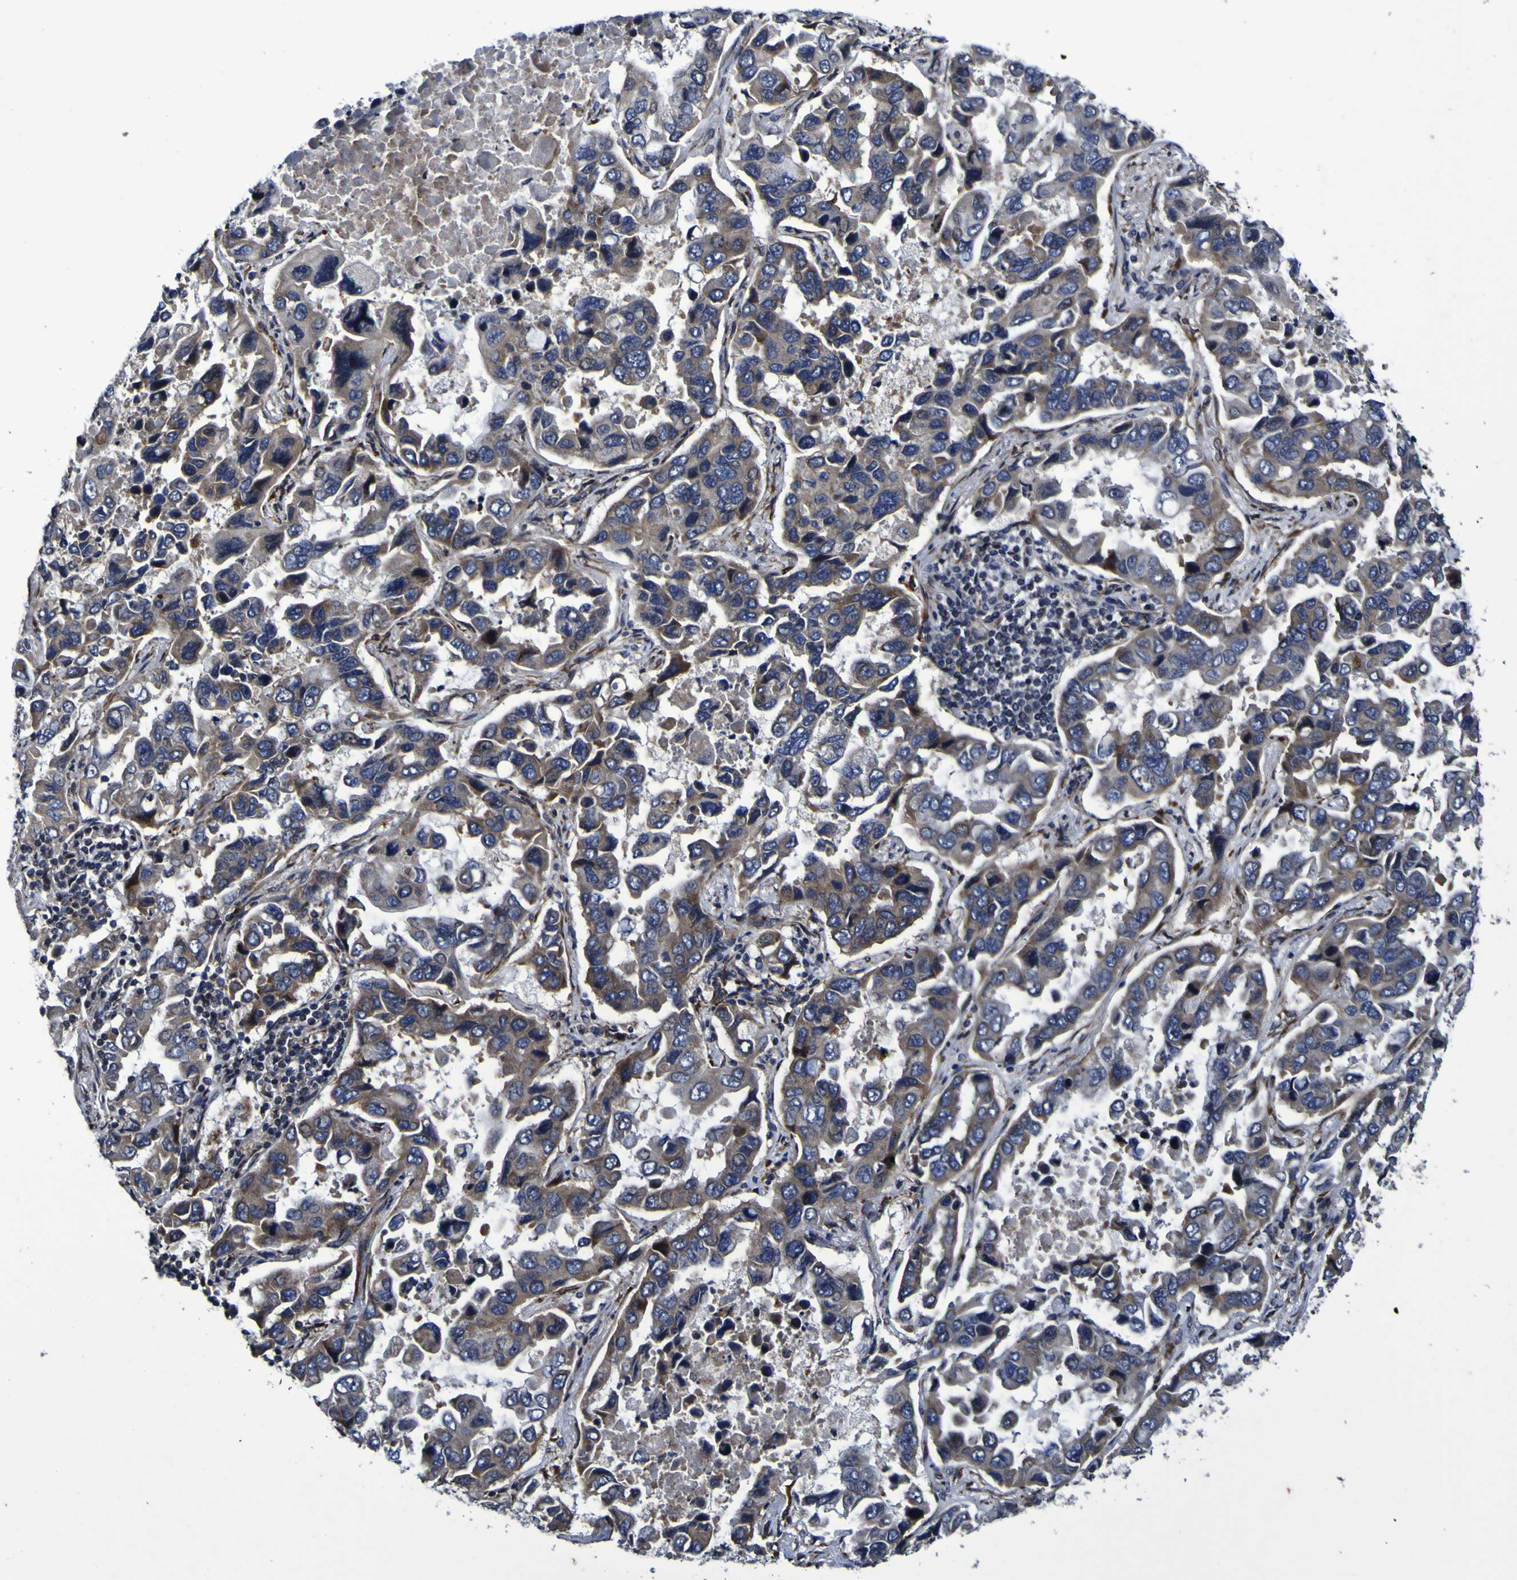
{"staining": {"intensity": "moderate", "quantity": "25%-75%", "location": "cytoplasmic/membranous"}, "tissue": "lung cancer", "cell_type": "Tumor cells", "image_type": "cancer", "snomed": [{"axis": "morphology", "description": "Adenocarcinoma, NOS"}, {"axis": "topography", "description": "Lung"}], "caption": "This is an image of immunohistochemistry staining of lung cancer (adenocarcinoma), which shows moderate expression in the cytoplasmic/membranous of tumor cells.", "gene": "P3H1", "patient": {"sex": "male", "age": 64}}